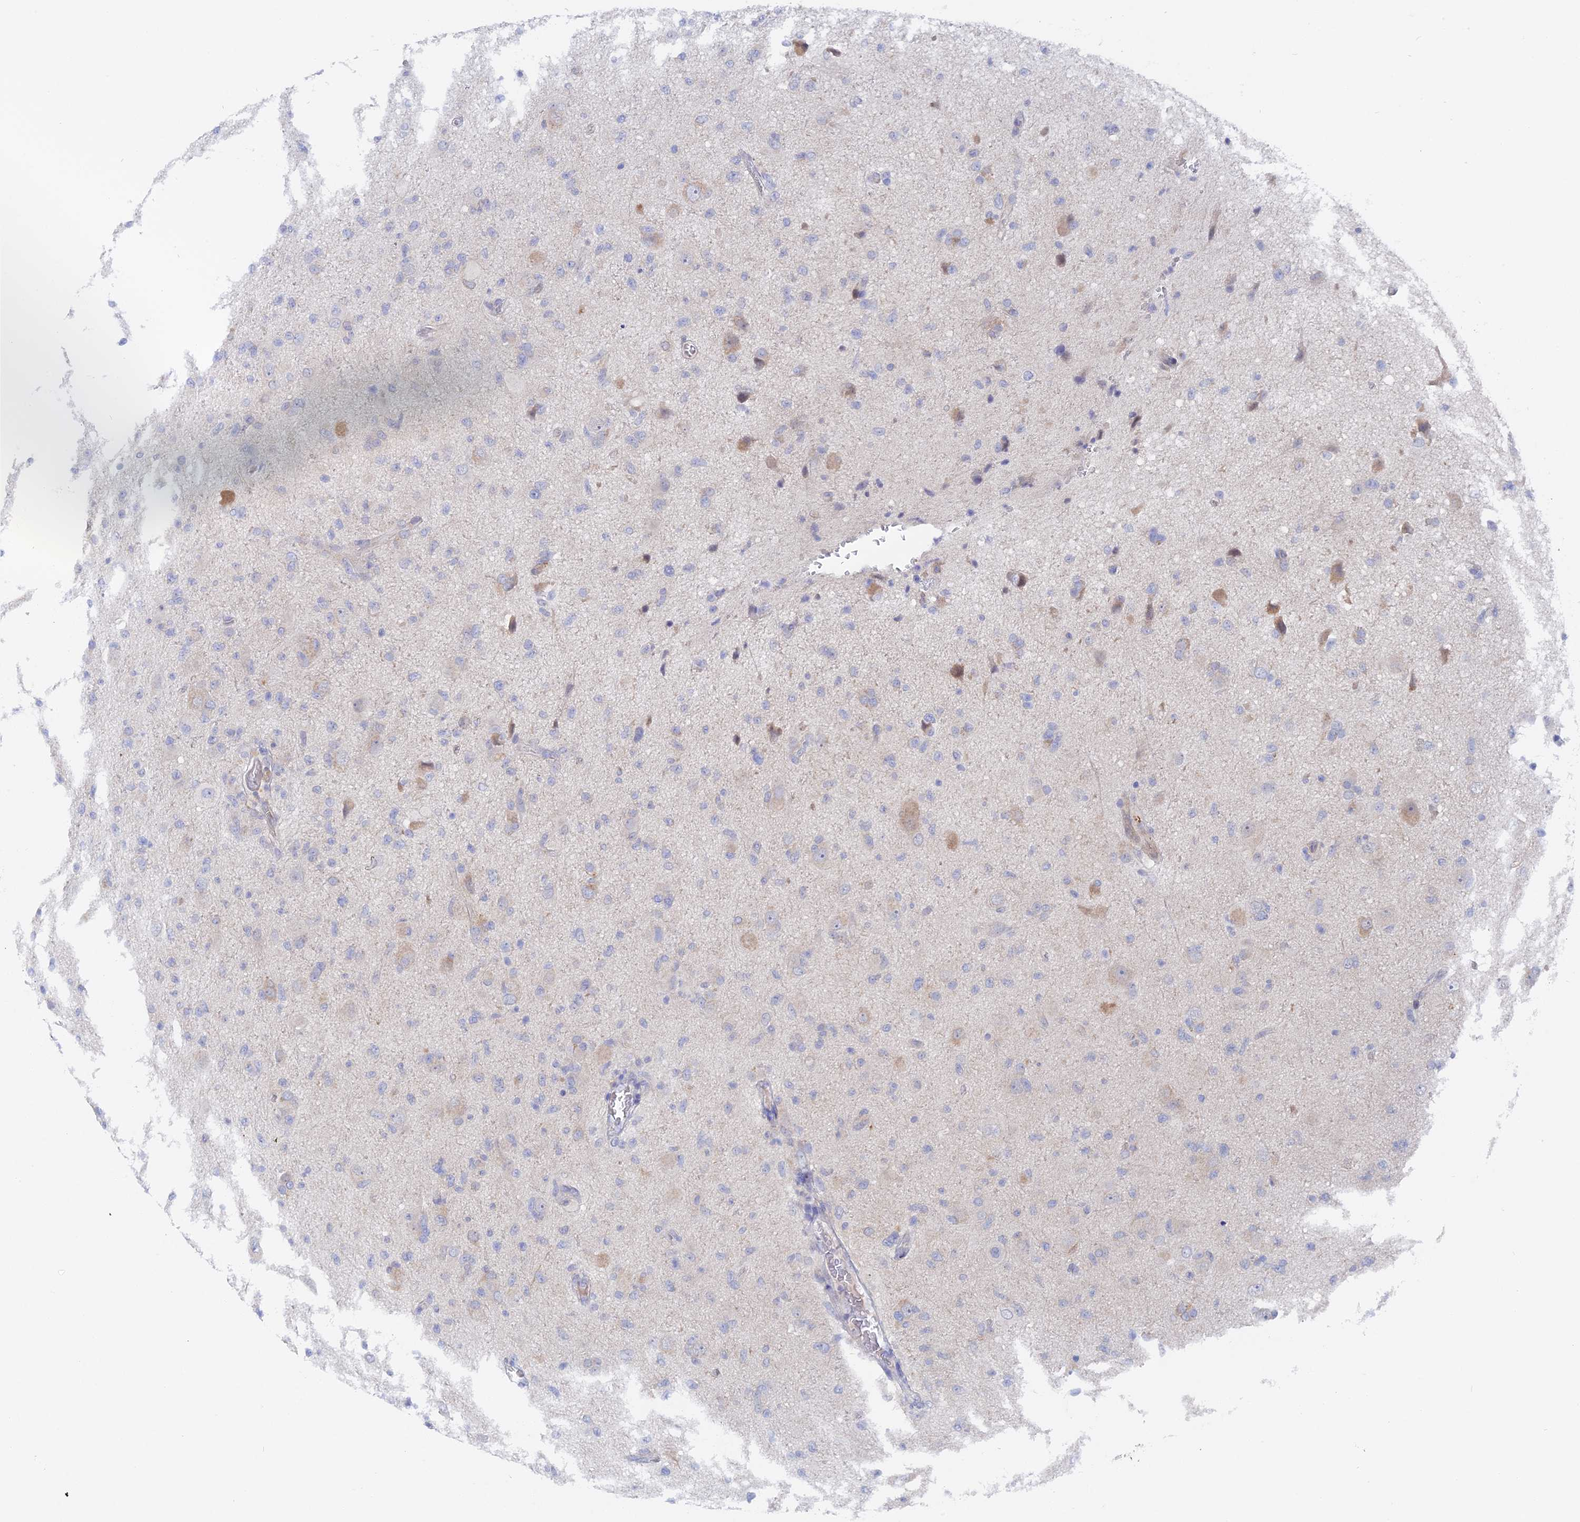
{"staining": {"intensity": "negative", "quantity": "none", "location": "none"}, "tissue": "glioma", "cell_type": "Tumor cells", "image_type": "cancer", "snomed": [{"axis": "morphology", "description": "Glioma, malignant, High grade"}, {"axis": "topography", "description": "Brain"}], "caption": "Tumor cells are negative for brown protein staining in malignant glioma (high-grade).", "gene": "DACT3", "patient": {"sex": "female", "age": 57}}